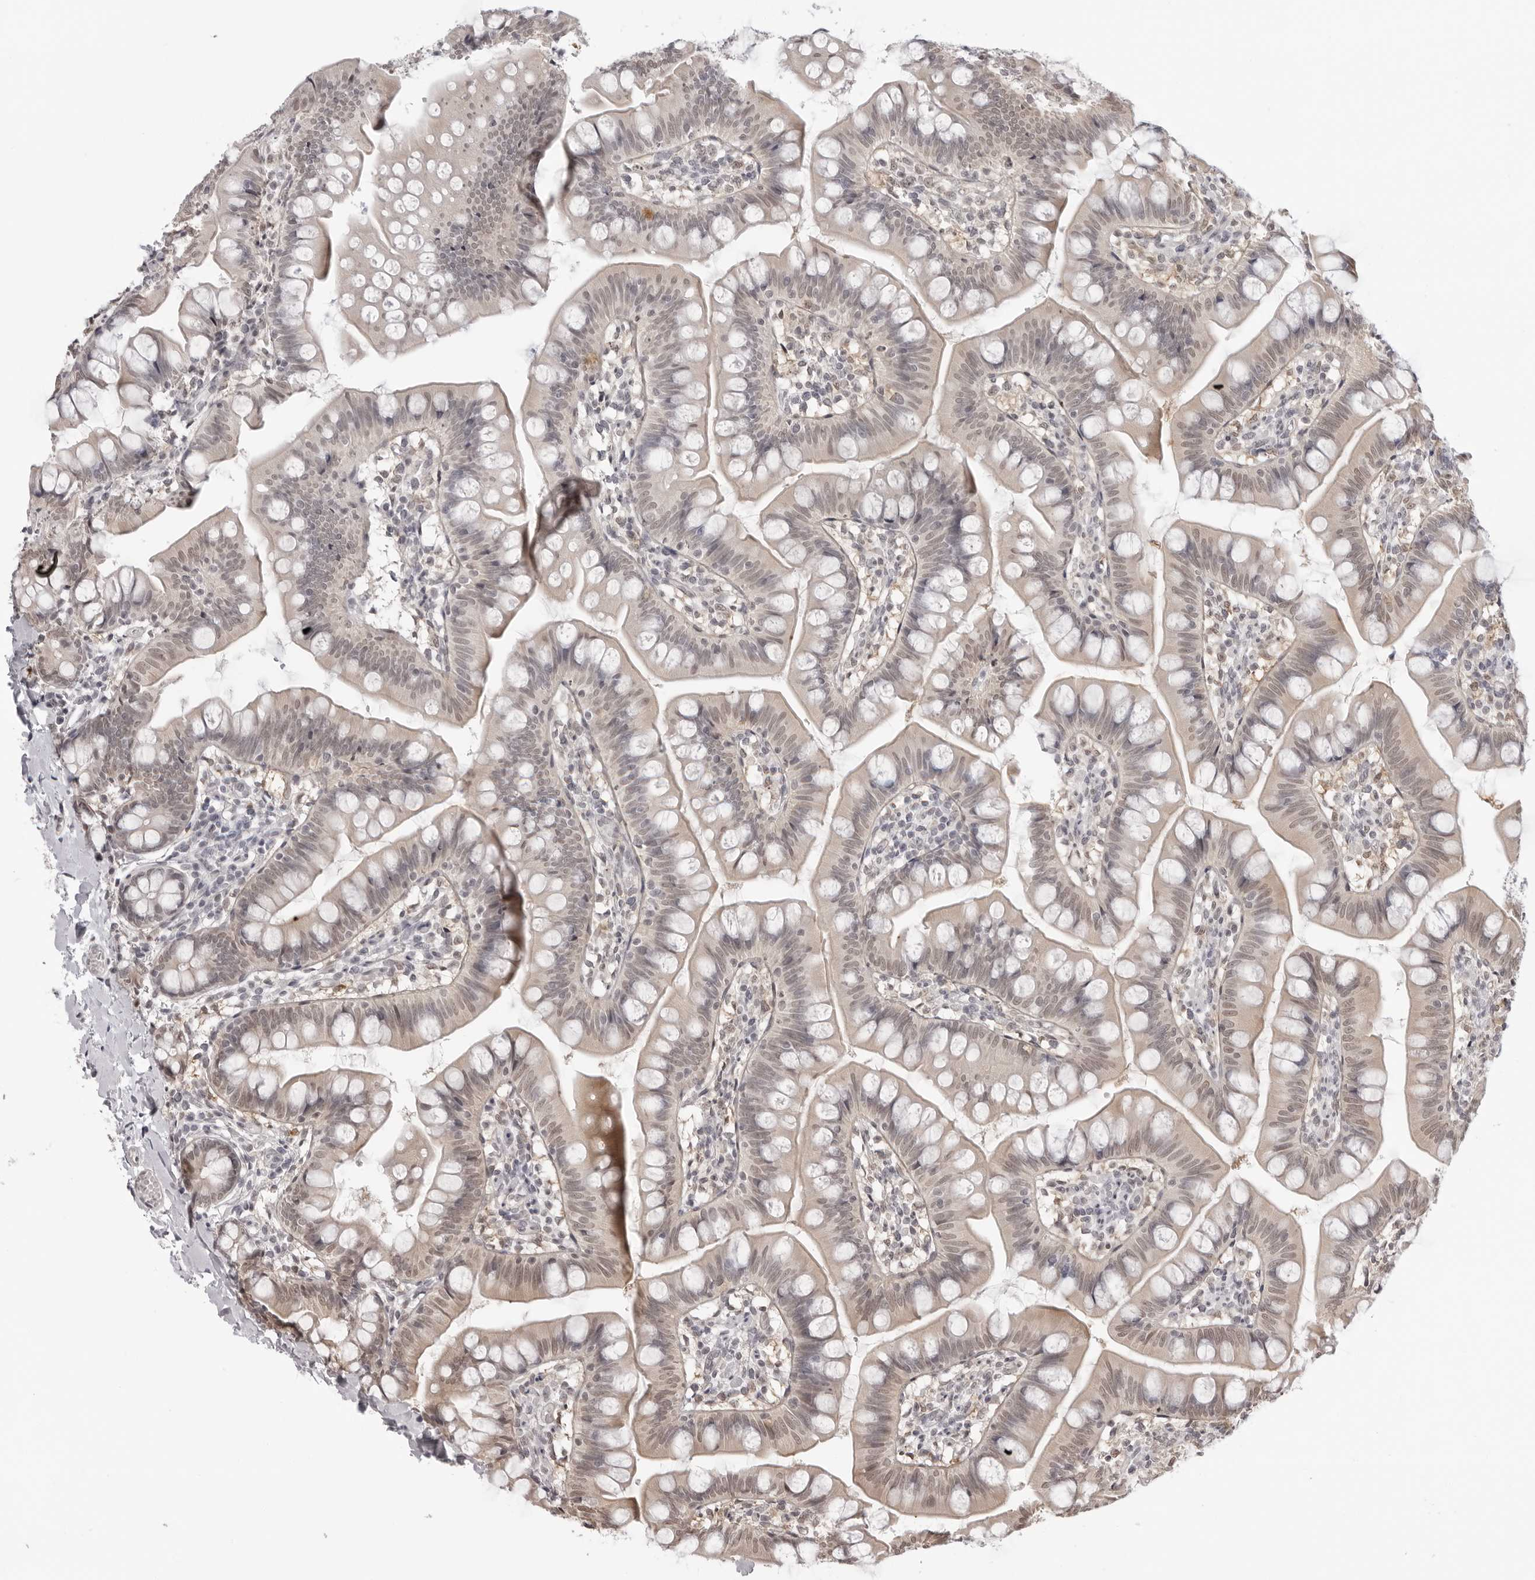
{"staining": {"intensity": "weak", "quantity": "25%-75%", "location": "cytoplasmic/membranous,nuclear"}, "tissue": "small intestine", "cell_type": "Glandular cells", "image_type": "normal", "snomed": [{"axis": "morphology", "description": "Normal tissue, NOS"}, {"axis": "topography", "description": "Small intestine"}], "caption": "A low amount of weak cytoplasmic/membranous,nuclear expression is seen in about 25%-75% of glandular cells in unremarkable small intestine. Immunohistochemistry (ihc) stains the protein in brown and the nuclei are stained blue.", "gene": "SRGAP2", "patient": {"sex": "male", "age": 7}}